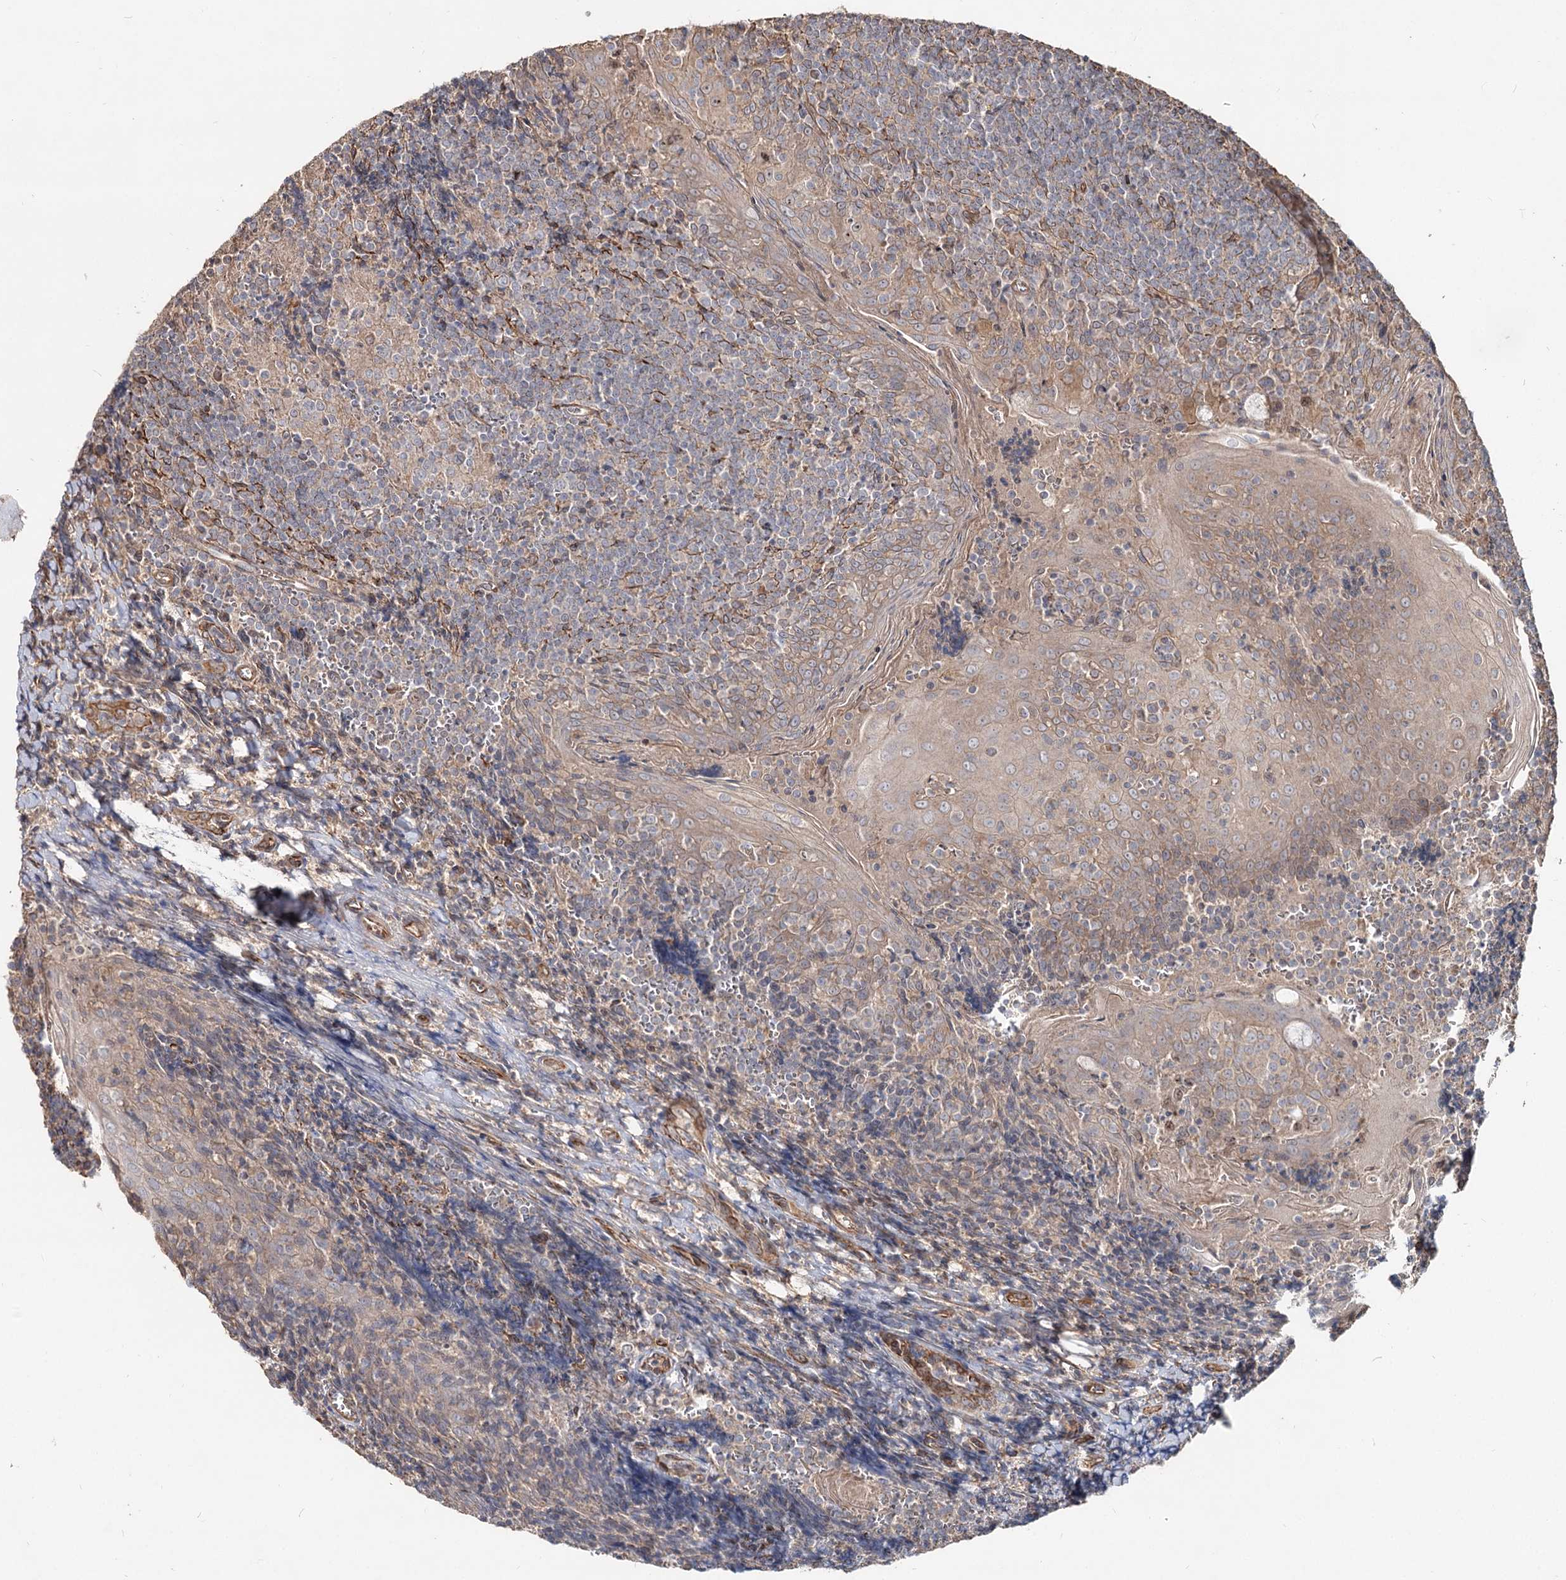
{"staining": {"intensity": "negative", "quantity": "none", "location": "none"}, "tissue": "tonsil", "cell_type": "Germinal center cells", "image_type": "normal", "snomed": [{"axis": "morphology", "description": "Normal tissue, NOS"}, {"axis": "topography", "description": "Tonsil"}], "caption": "Immunohistochemistry of unremarkable human tonsil exhibits no expression in germinal center cells.", "gene": "SPART", "patient": {"sex": "male", "age": 27}}